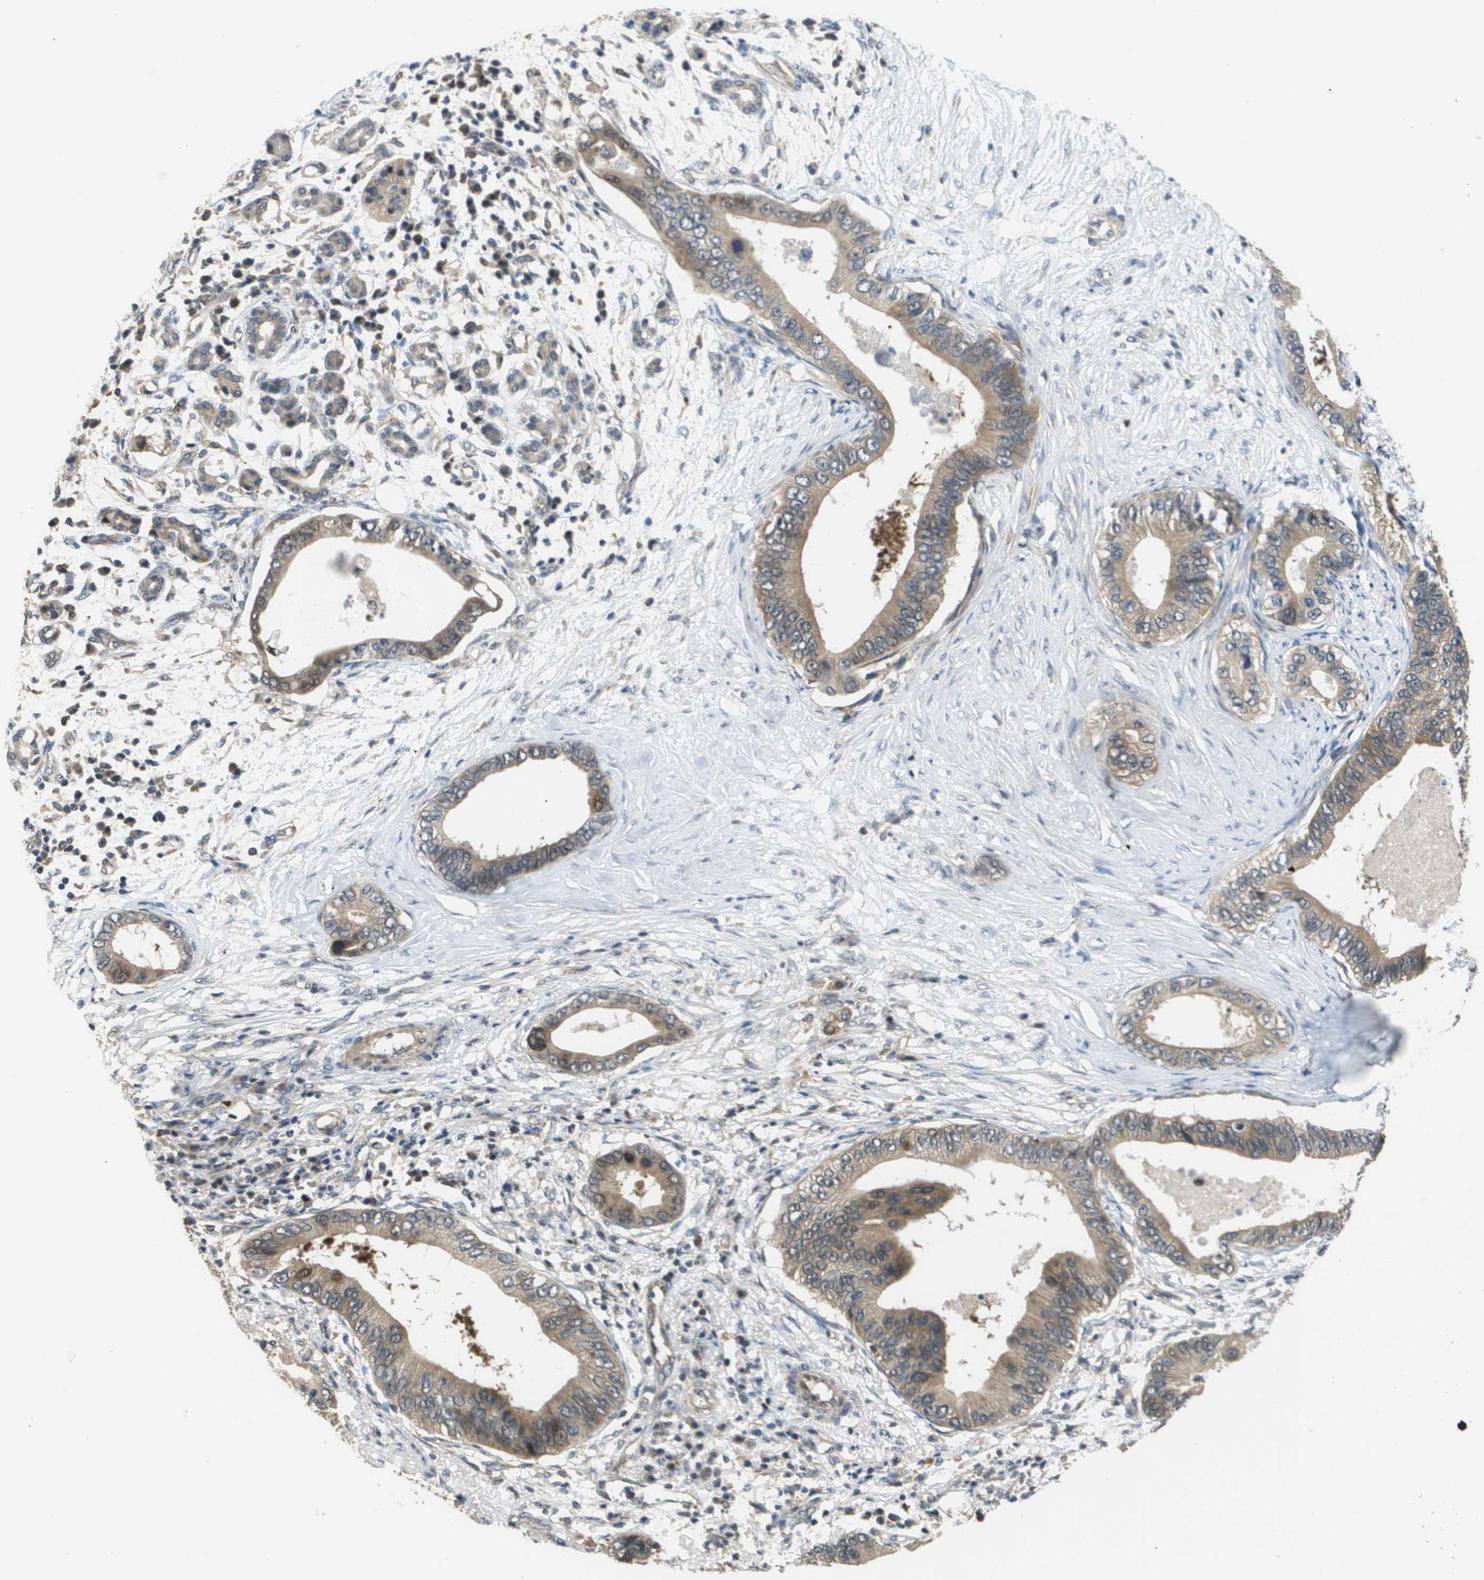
{"staining": {"intensity": "weak", "quantity": ">75%", "location": "cytoplasmic/membranous"}, "tissue": "pancreatic cancer", "cell_type": "Tumor cells", "image_type": "cancer", "snomed": [{"axis": "morphology", "description": "Adenocarcinoma, NOS"}, {"axis": "topography", "description": "Pancreas"}], "caption": "Human adenocarcinoma (pancreatic) stained with a protein marker displays weak staining in tumor cells.", "gene": "RBM38", "patient": {"sex": "male", "age": 77}}